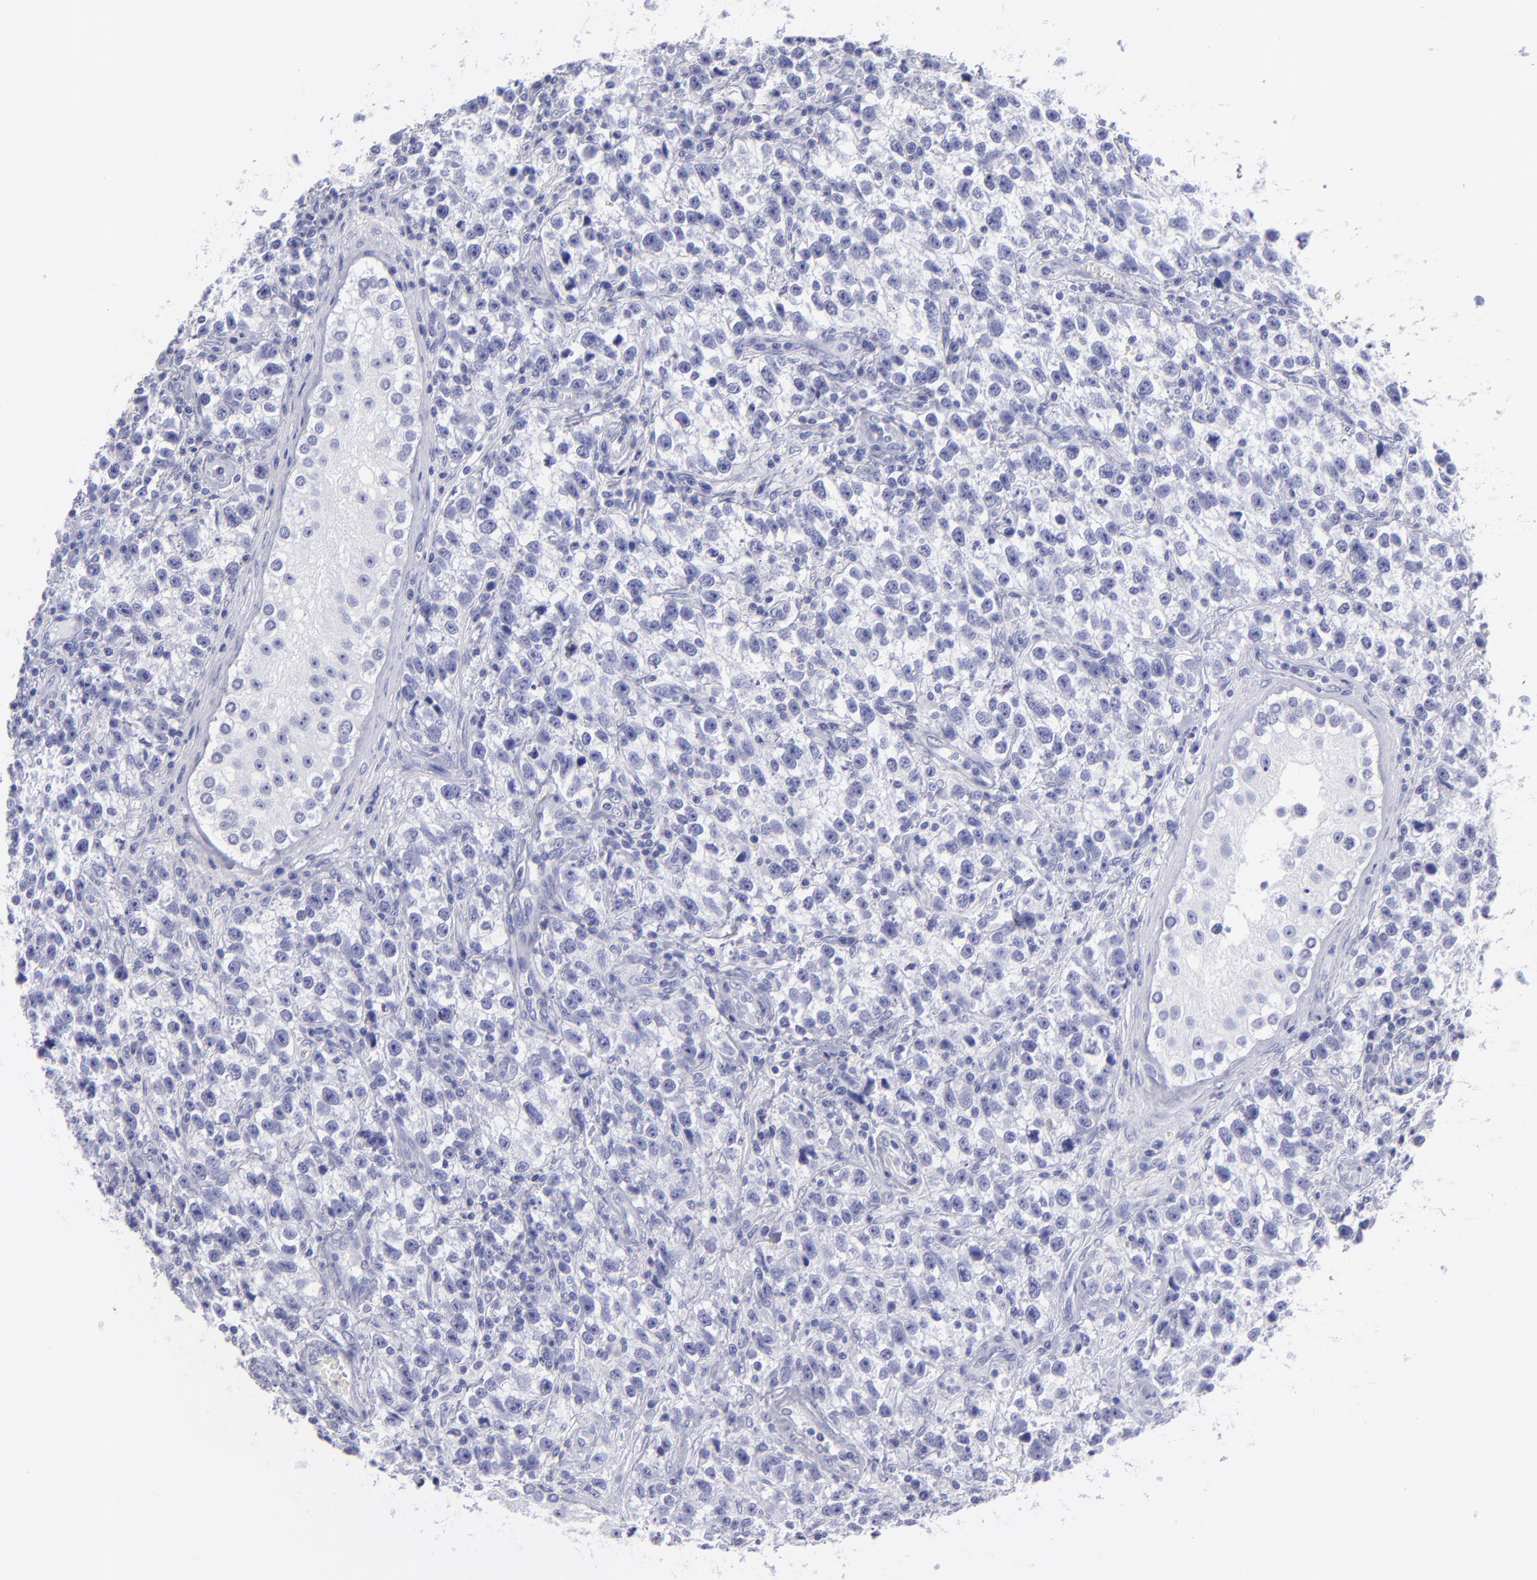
{"staining": {"intensity": "negative", "quantity": "none", "location": "none"}, "tissue": "testis cancer", "cell_type": "Tumor cells", "image_type": "cancer", "snomed": [{"axis": "morphology", "description": "Seminoma, NOS"}, {"axis": "topography", "description": "Testis"}], "caption": "High power microscopy photomicrograph of an immunohistochemistry (IHC) image of seminoma (testis), revealing no significant staining in tumor cells. (DAB immunohistochemistry (IHC) visualized using brightfield microscopy, high magnification).", "gene": "CD82", "patient": {"sex": "male", "age": 38}}